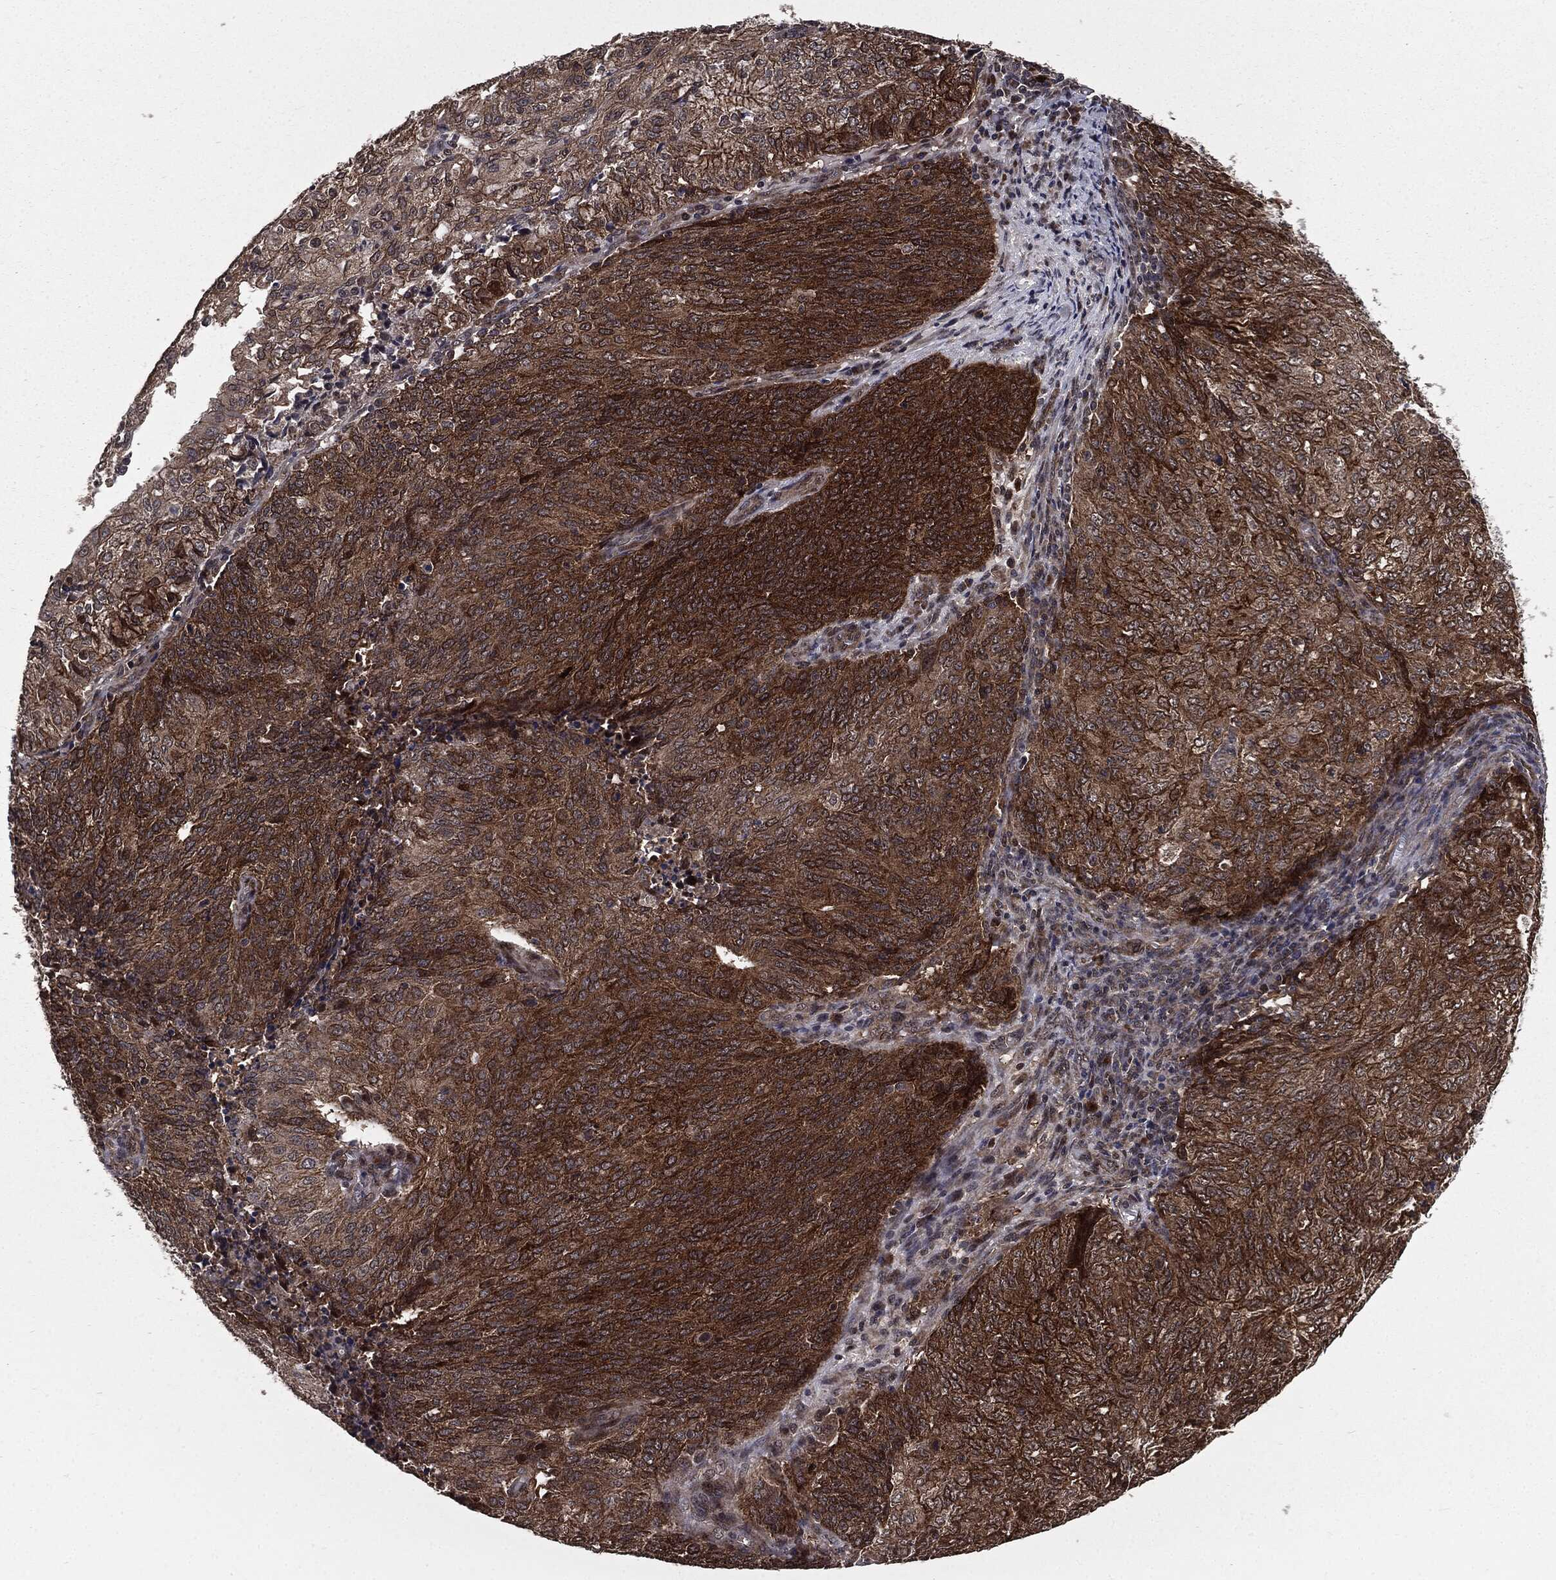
{"staining": {"intensity": "moderate", "quantity": ">75%", "location": "cytoplasmic/membranous"}, "tissue": "endometrial cancer", "cell_type": "Tumor cells", "image_type": "cancer", "snomed": [{"axis": "morphology", "description": "Adenocarcinoma, NOS"}, {"axis": "topography", "description": "Endometrium"}], "caption": "Immunohistochemical staining of human endometrial cancer (adenocarcinoma) displays medium levels of moderate cytoplasmic/membranous positivity in approximately >75% of tumor cells.", "gene": "PTPA", "patient": {"sex": "female", "age": 82}}